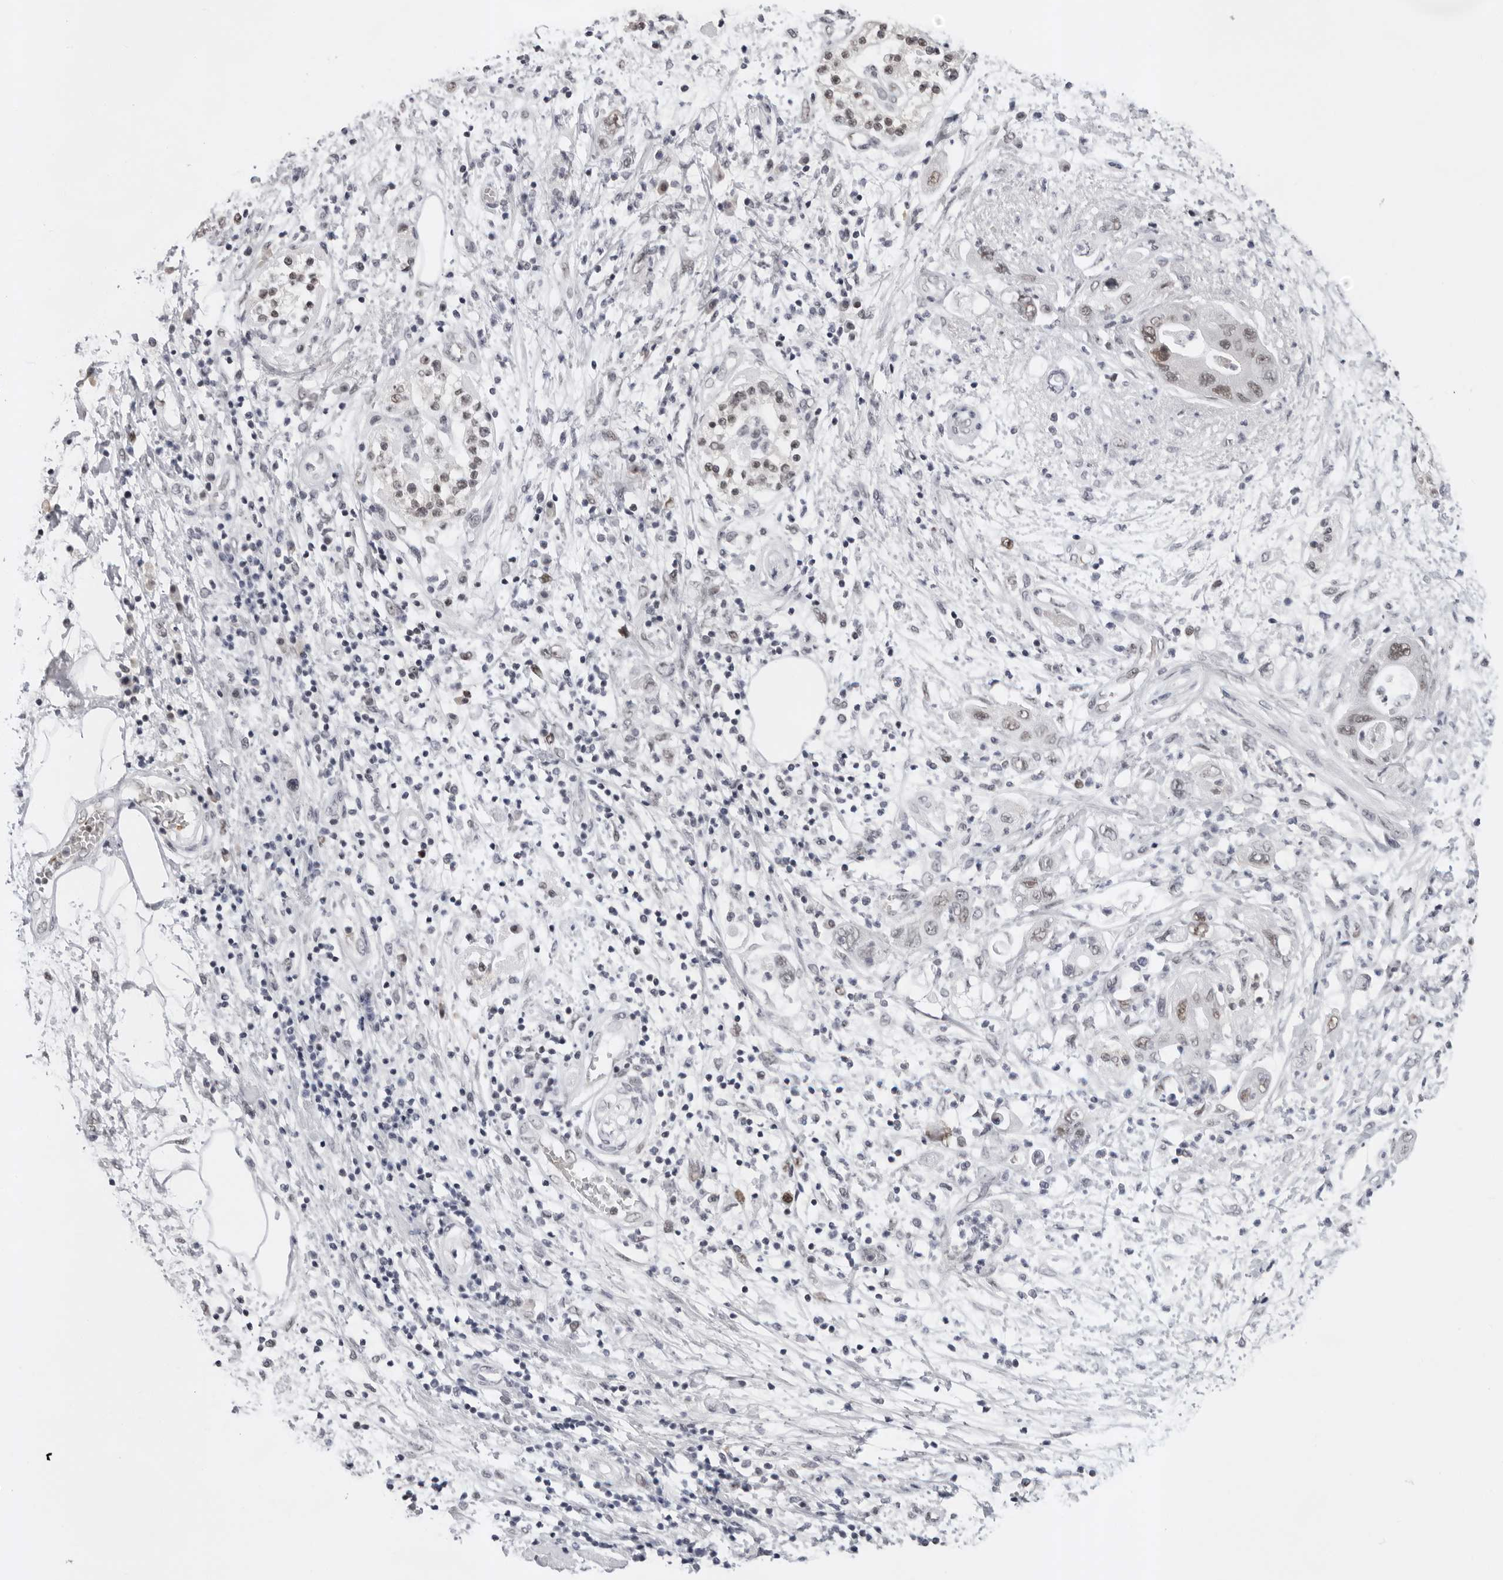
{"staining": {"intensity": "weak", "quantity": ">75%", "location": "nuclear"}, "tissue": "pancreatic cancer", "cell_type": "Tumor cells", "image_type": "cancer", "snomed": [{"axis": "morphology", "description": "Adenocarcinoma, NOS"}, {"axis": "topography", "description": "Pancreas"}], "caption": "The histopathology image exhibits a brown stain indicating the presence of a protein in the nuclear of tumor cells in pancreatic adenocarcinoma.", "gene": "USP1", "patient": {"sex": "female", "age": 73}}